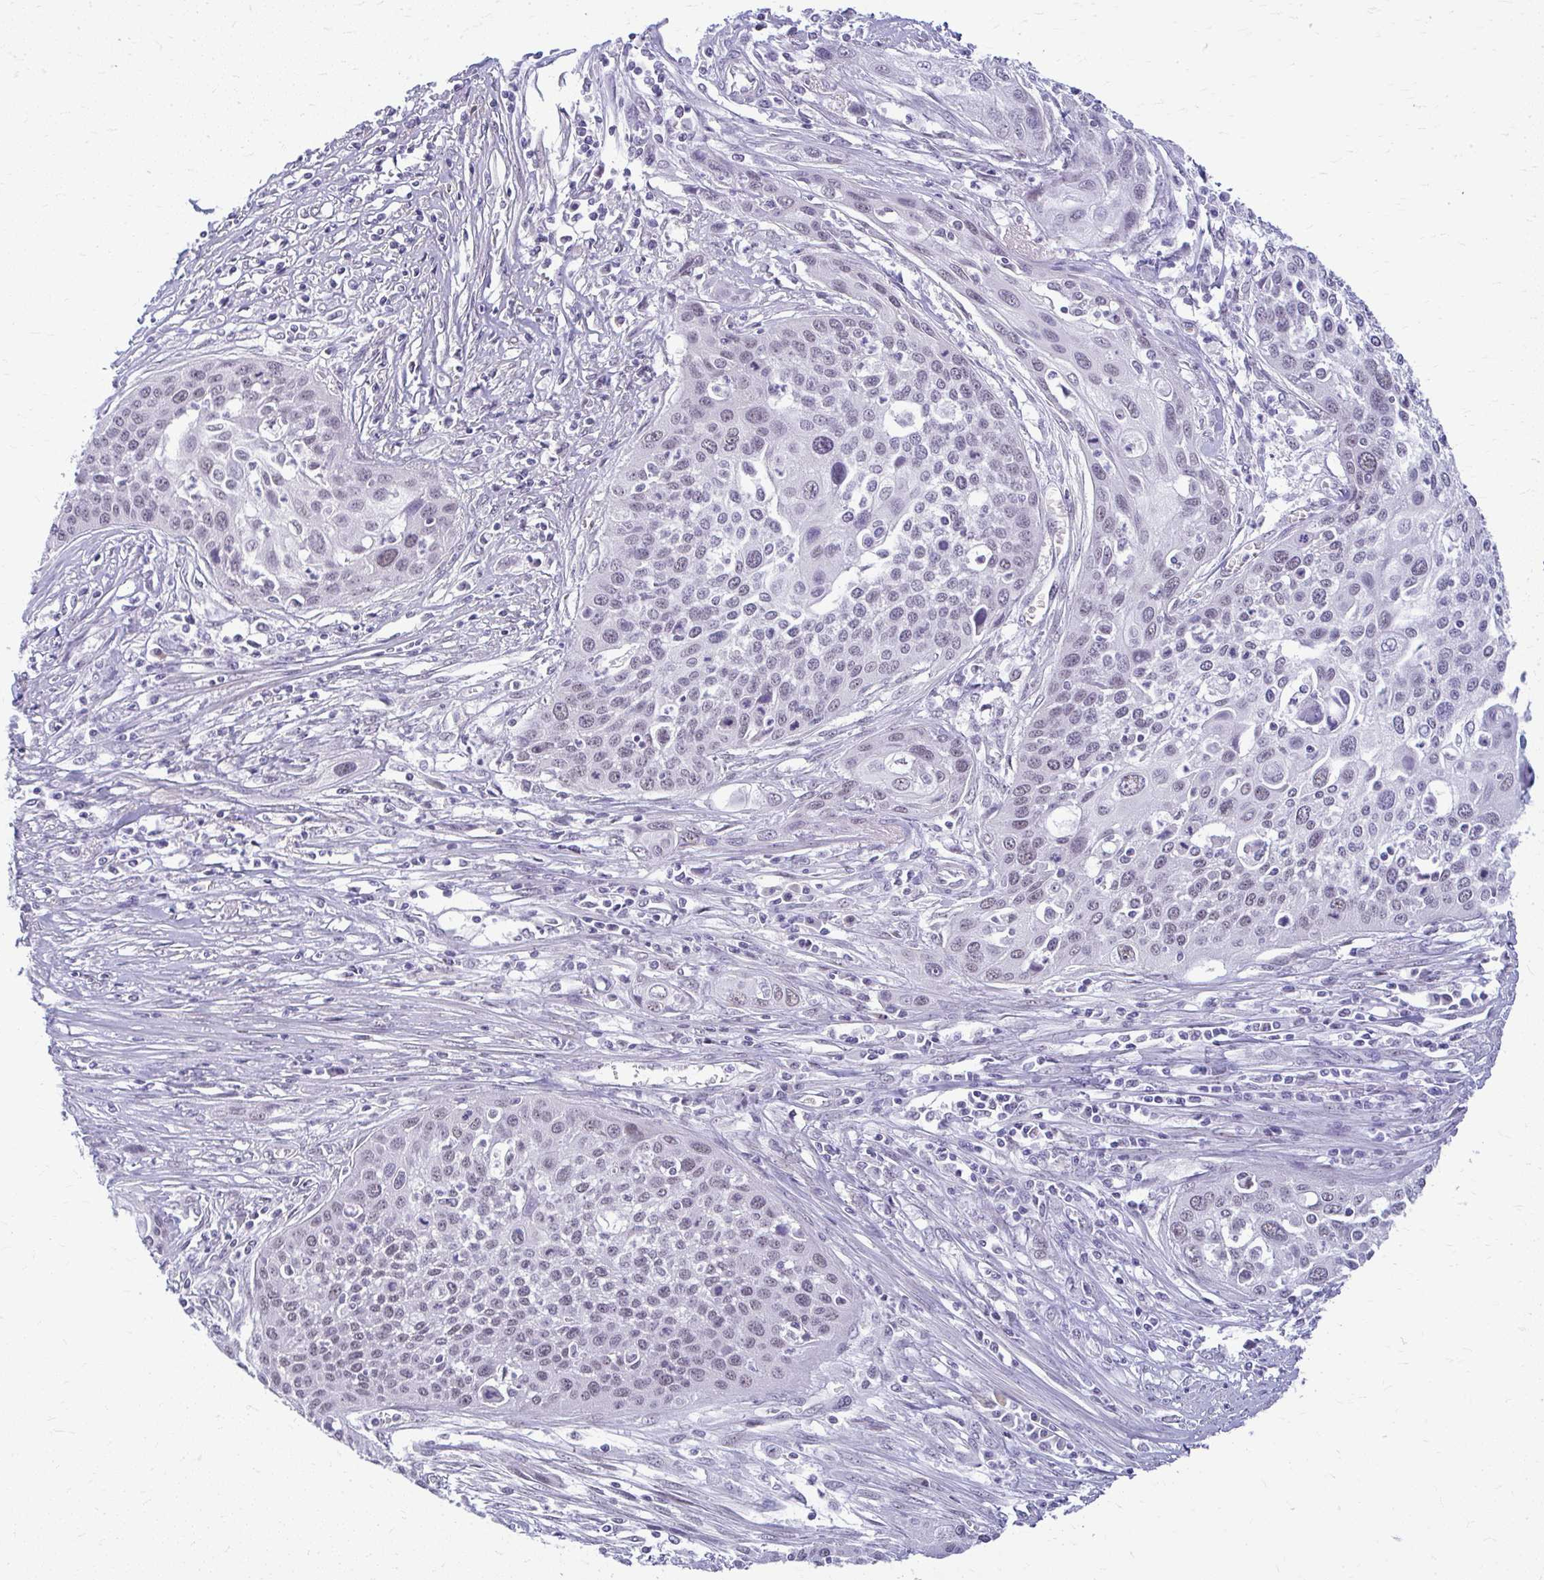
{"staining": {"intensity": "negative", "quantity": "none", "location": "none"}, "tissue": "cervical cancer", "cell_type": "Tumor cells", "image_type": "cancer", "snomed": [{"axis": "morphology", "description": "Squamous cell carcinoma, NOS"}, {"axis": "topography", "description": "Cervix"}], "caption": "An image of human cervical cancer is negative for staining in tumor cells.", "gene": "TEX33", "patient": {"sex": "female", "age": 34}}